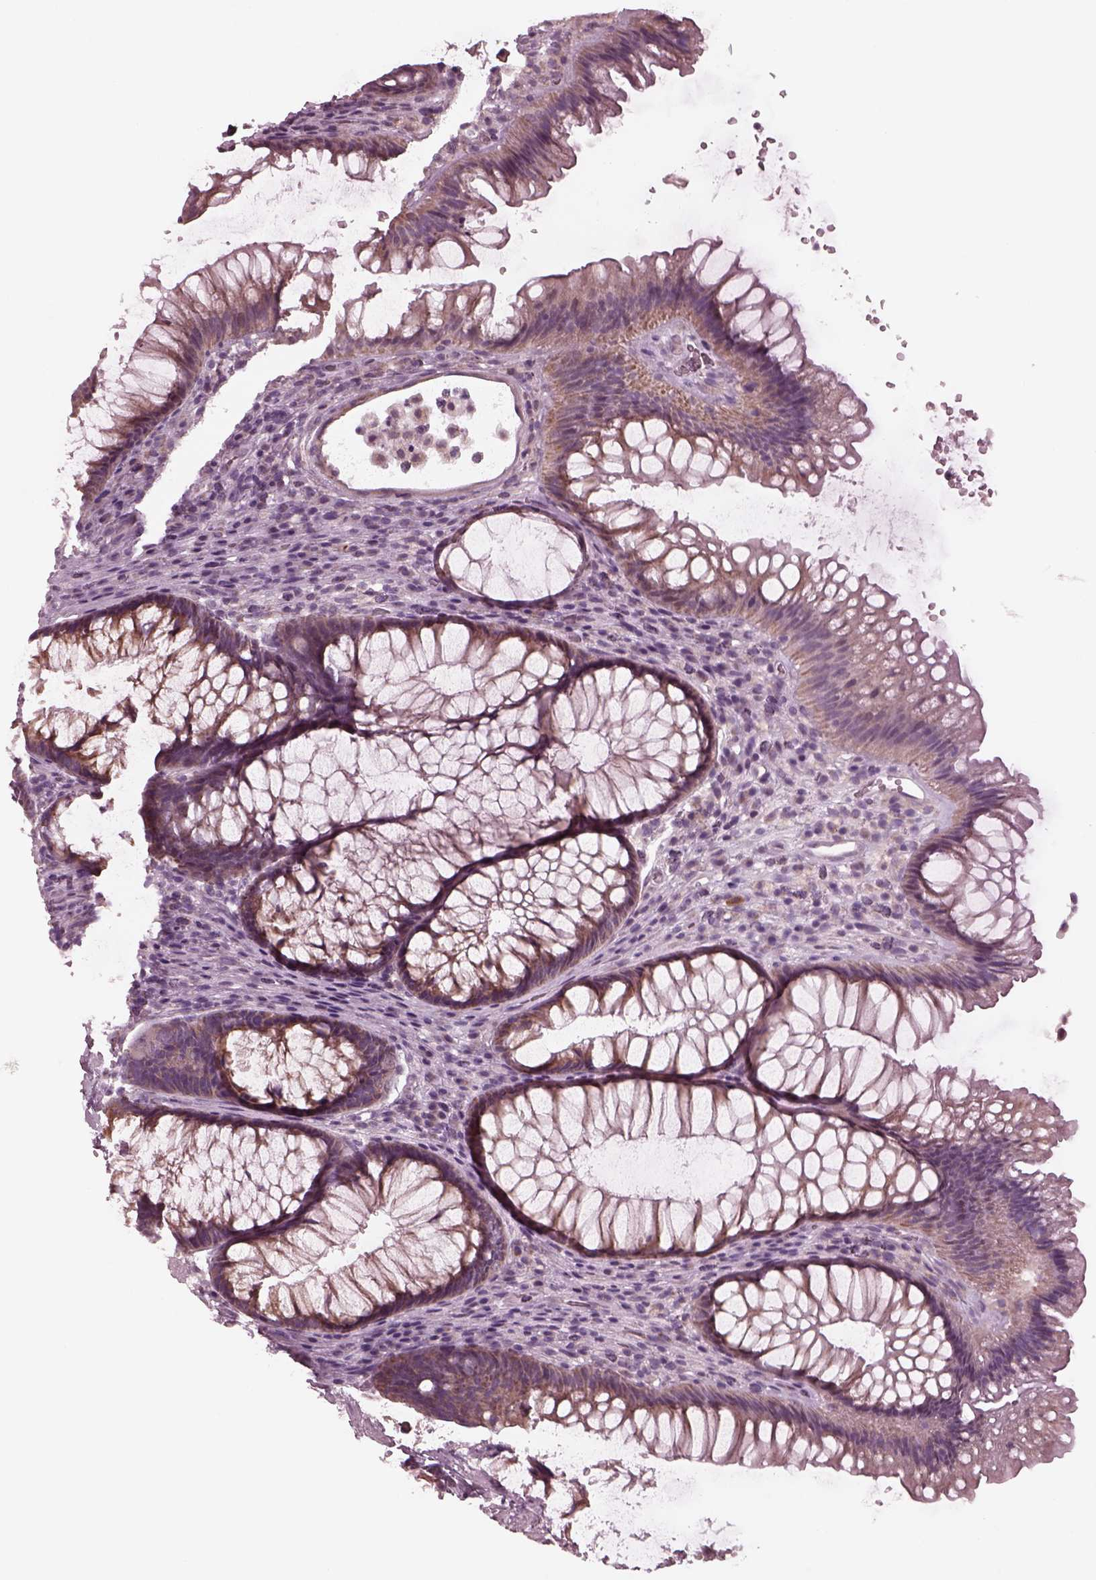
{"staining": {"intensity": "weak", "quantity": "25%-75%", "location": "cytoplasmic/membranous"}, "tissue": "rectum", "cell_type": "Glandular cells", "image_type": "normal", "snomed": [{"axis": "morphology", "description": "Normal tissue, NOS"}, {"axis": "topography", "description": "Smooth muscle"}, {"axis": "topography", "description": "Rectum"}], "caption": "This photomicrograph shows IHC staining of normal rectum, with low weak cytoplasmic/membranous staining in about 25%-75% of glandular cells.", "gene": "CELSR3", "patient": {"sex": "male", "age": 53}}